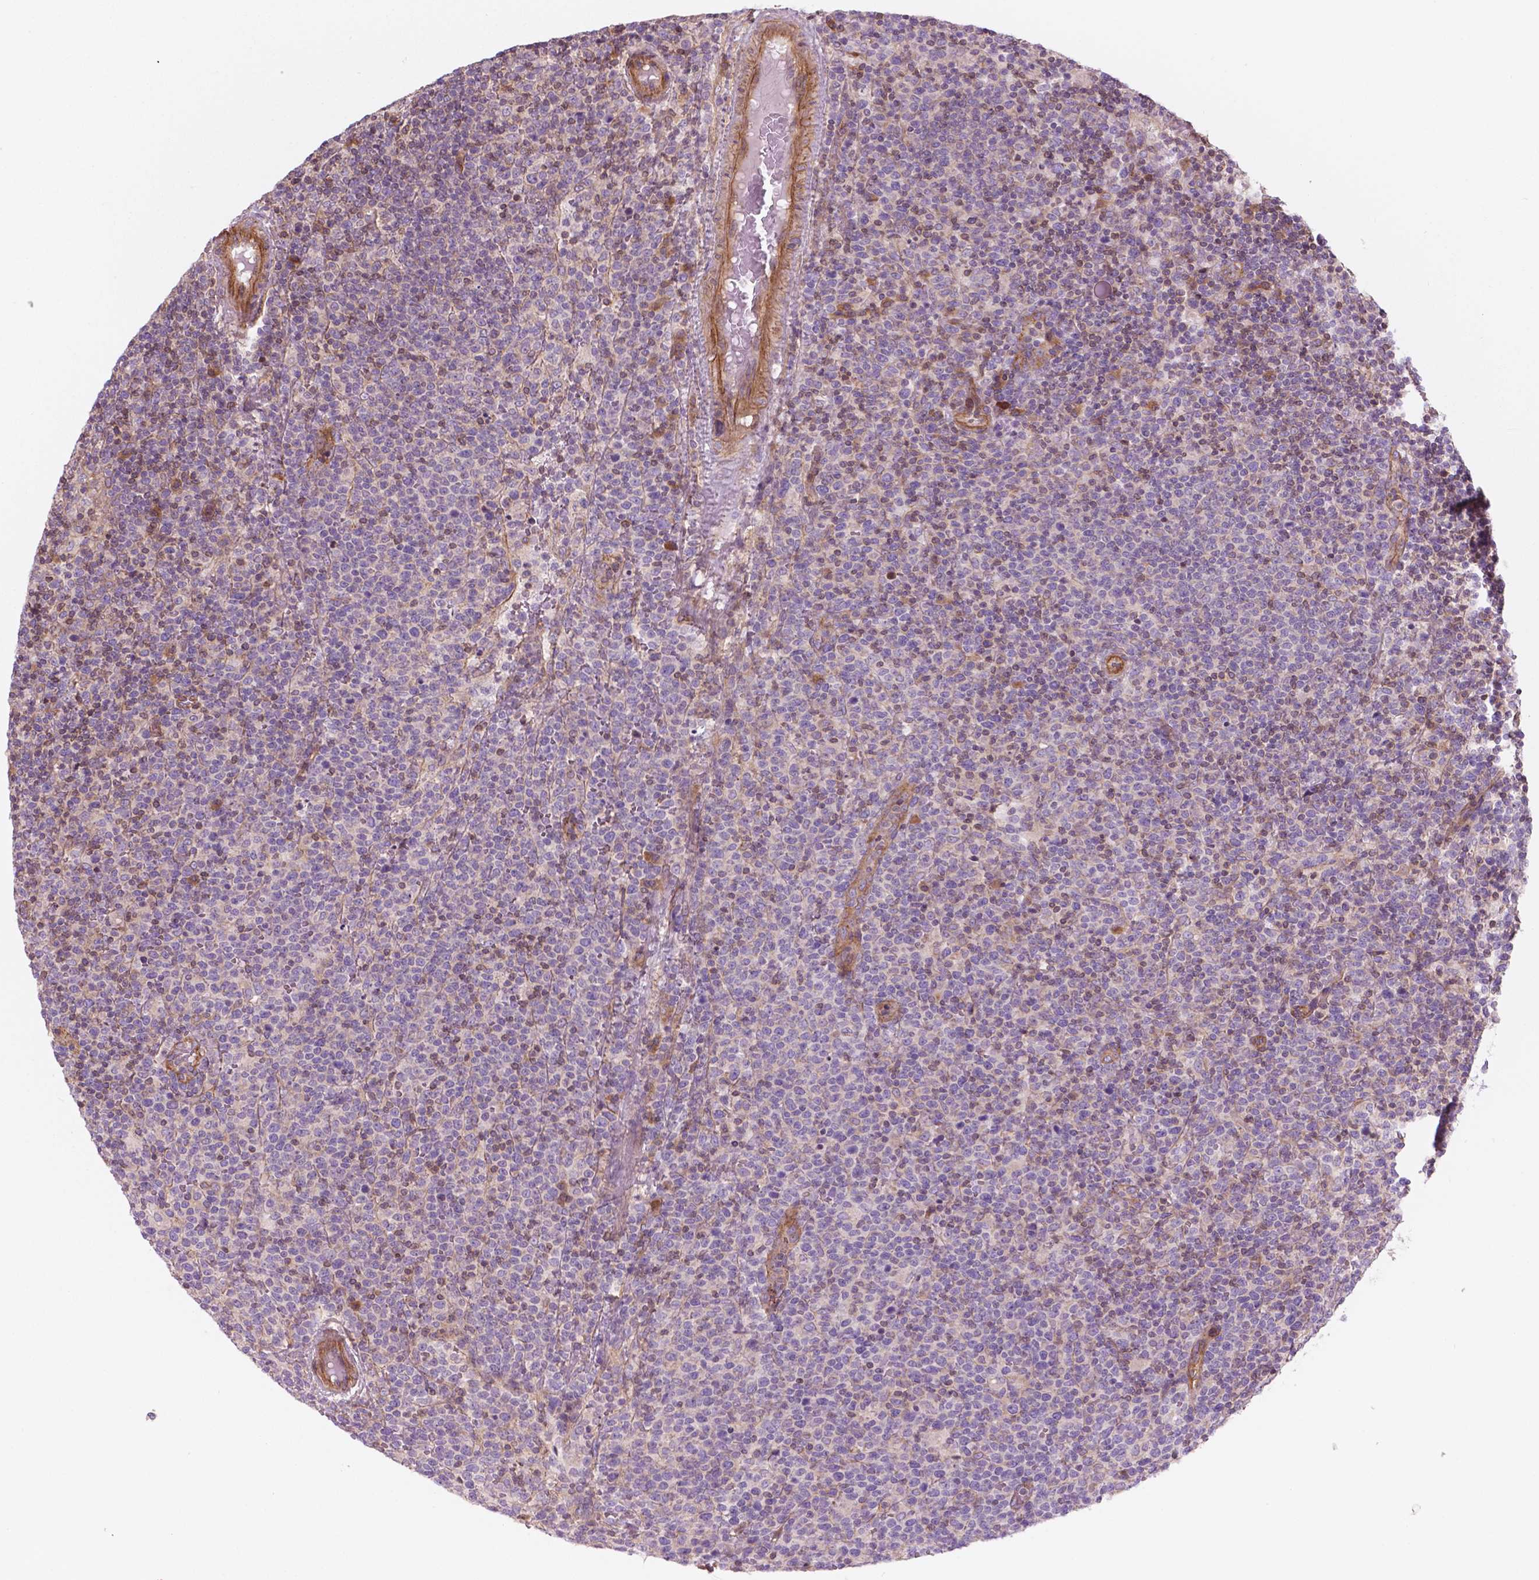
{"staining": {"intensity": "negative", "quantity": "none", "location": "none"}, "tissue": "lymphoma", "cell_type": "Tumor cells", "image_type": "cancer", "snomed": [{"axis": "morphology", "description": "Malignant lymphoma, non-Hodgkin's type, High grade"}, {"axis": "topography", "description": "Lymph node"}], "caption": "Immunohistochemical staining of human lymphoma exhibits no significant expression in tumor cells.", "gene": "SURF4", "patient": {"sex": "male", "age": 61}}